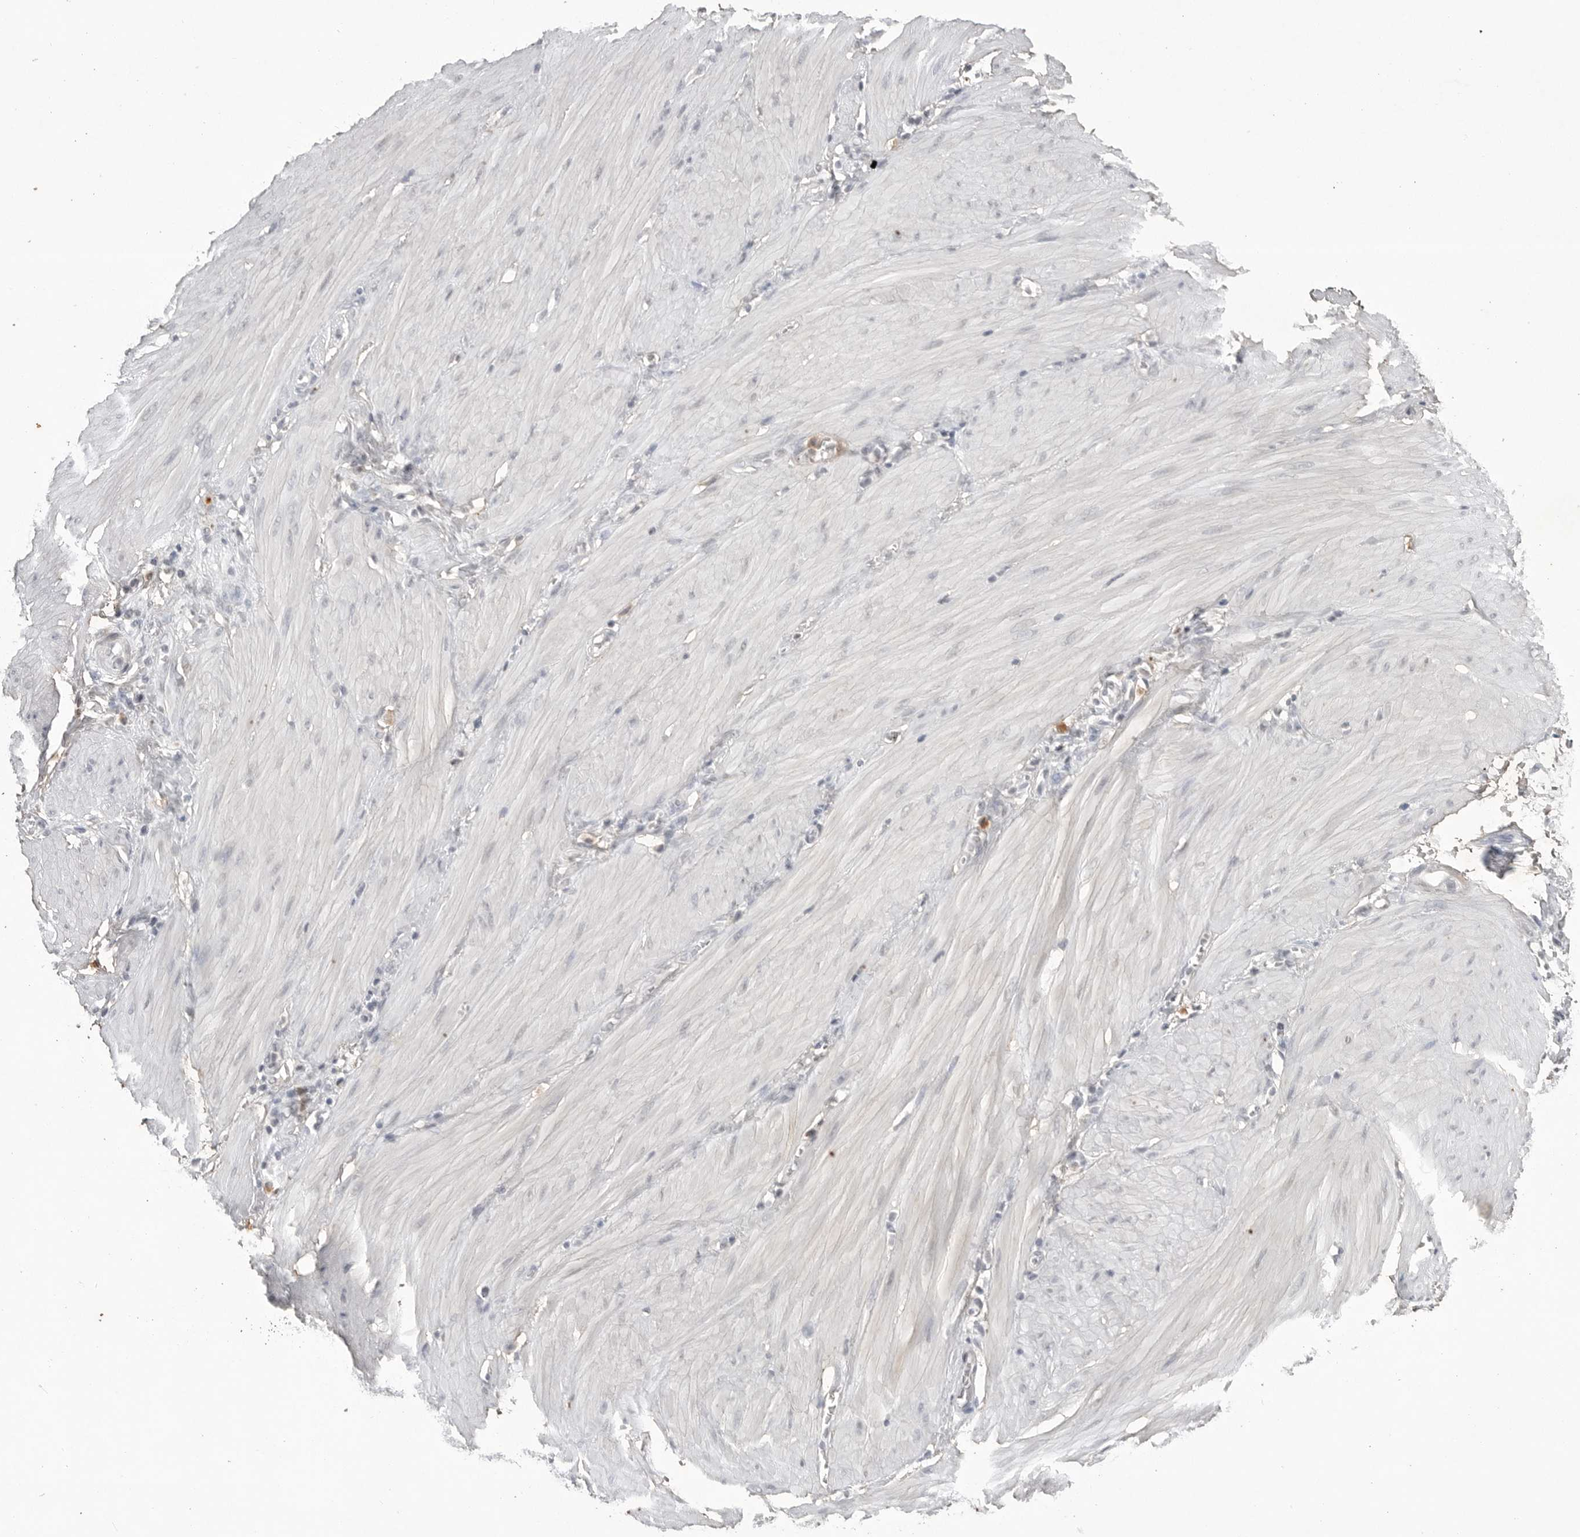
{"staining": {"intensity": "negative", "quantity": "none", "location": "none"}, "tissue": "stomach cancer", "cell_type": "Tumor cells", "image_type": "cancer", "snomed": [{"axis": "morphology", "description": "Adenocarcinoma, NOS"}, {"axis": "topography", "description": "Stomach"}, {"axis": "topography", "description": "Stomach, lower"}], "caption": "This is an immunohistochemistry micrograph of stomach adenocarcinoma. There is no staining in tumor cells.", "gene": "RRM1", "patient": {"sex": "female", "age": 48}}